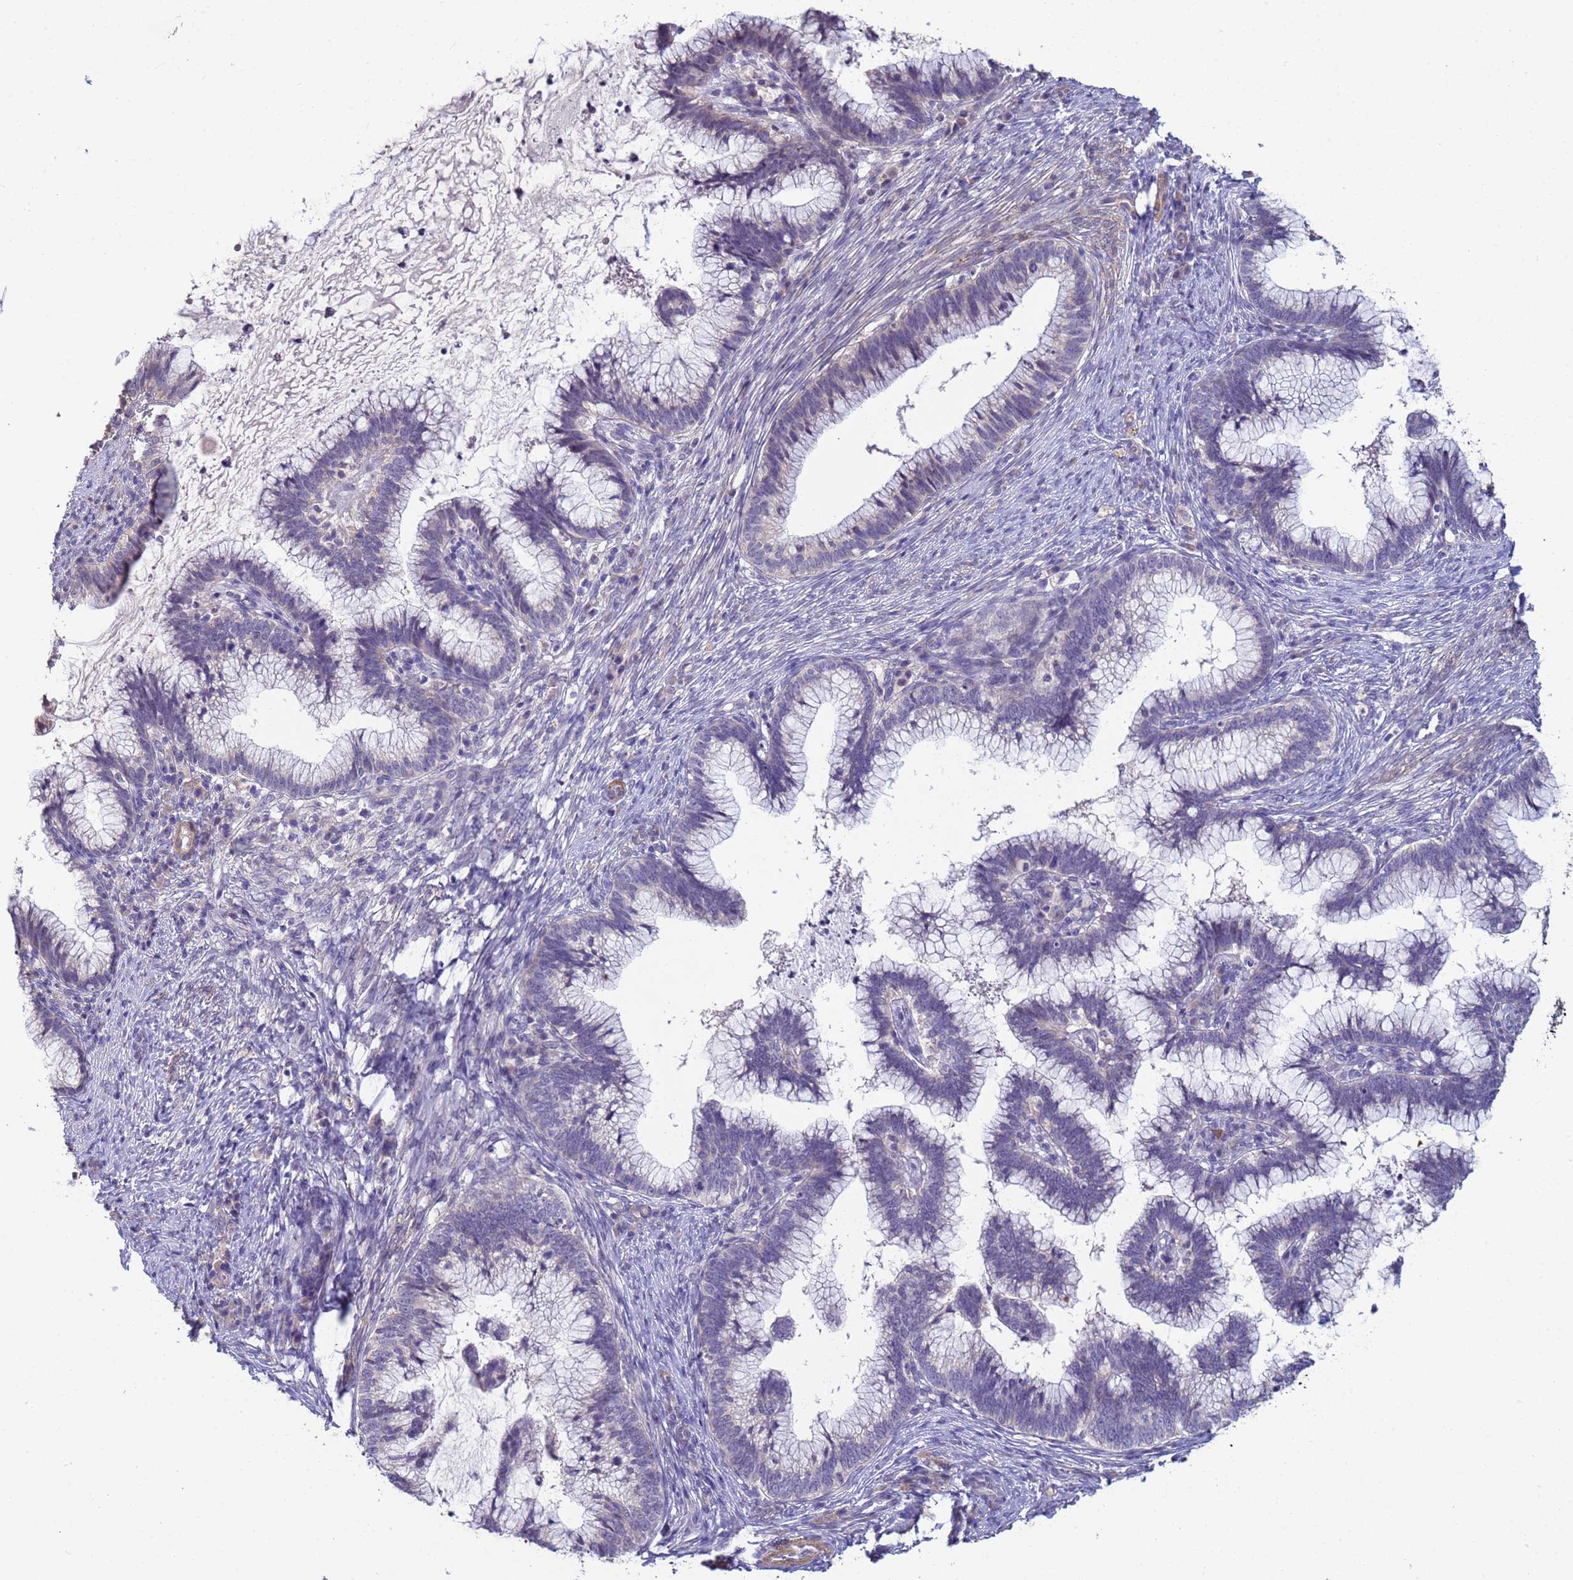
{"staining": {"intensity": "negative", "quantity": "none", "location": "none"}, "tissue": "cervical cancer", "cell_type": "Tumor cells", "image_type": "cancer", "snomed": [{"axis": "morphology", "description": "Adenocarcinoma, NOS"}, {"axis": "topography", "description": "Cervix"}], "caption": "This is an IHC micrograph of human adenocarcinoma (cervical). There is no expression in tumor cells.", "gene": "CLHC1", "patient": {"sex": "female", "age": 36}}